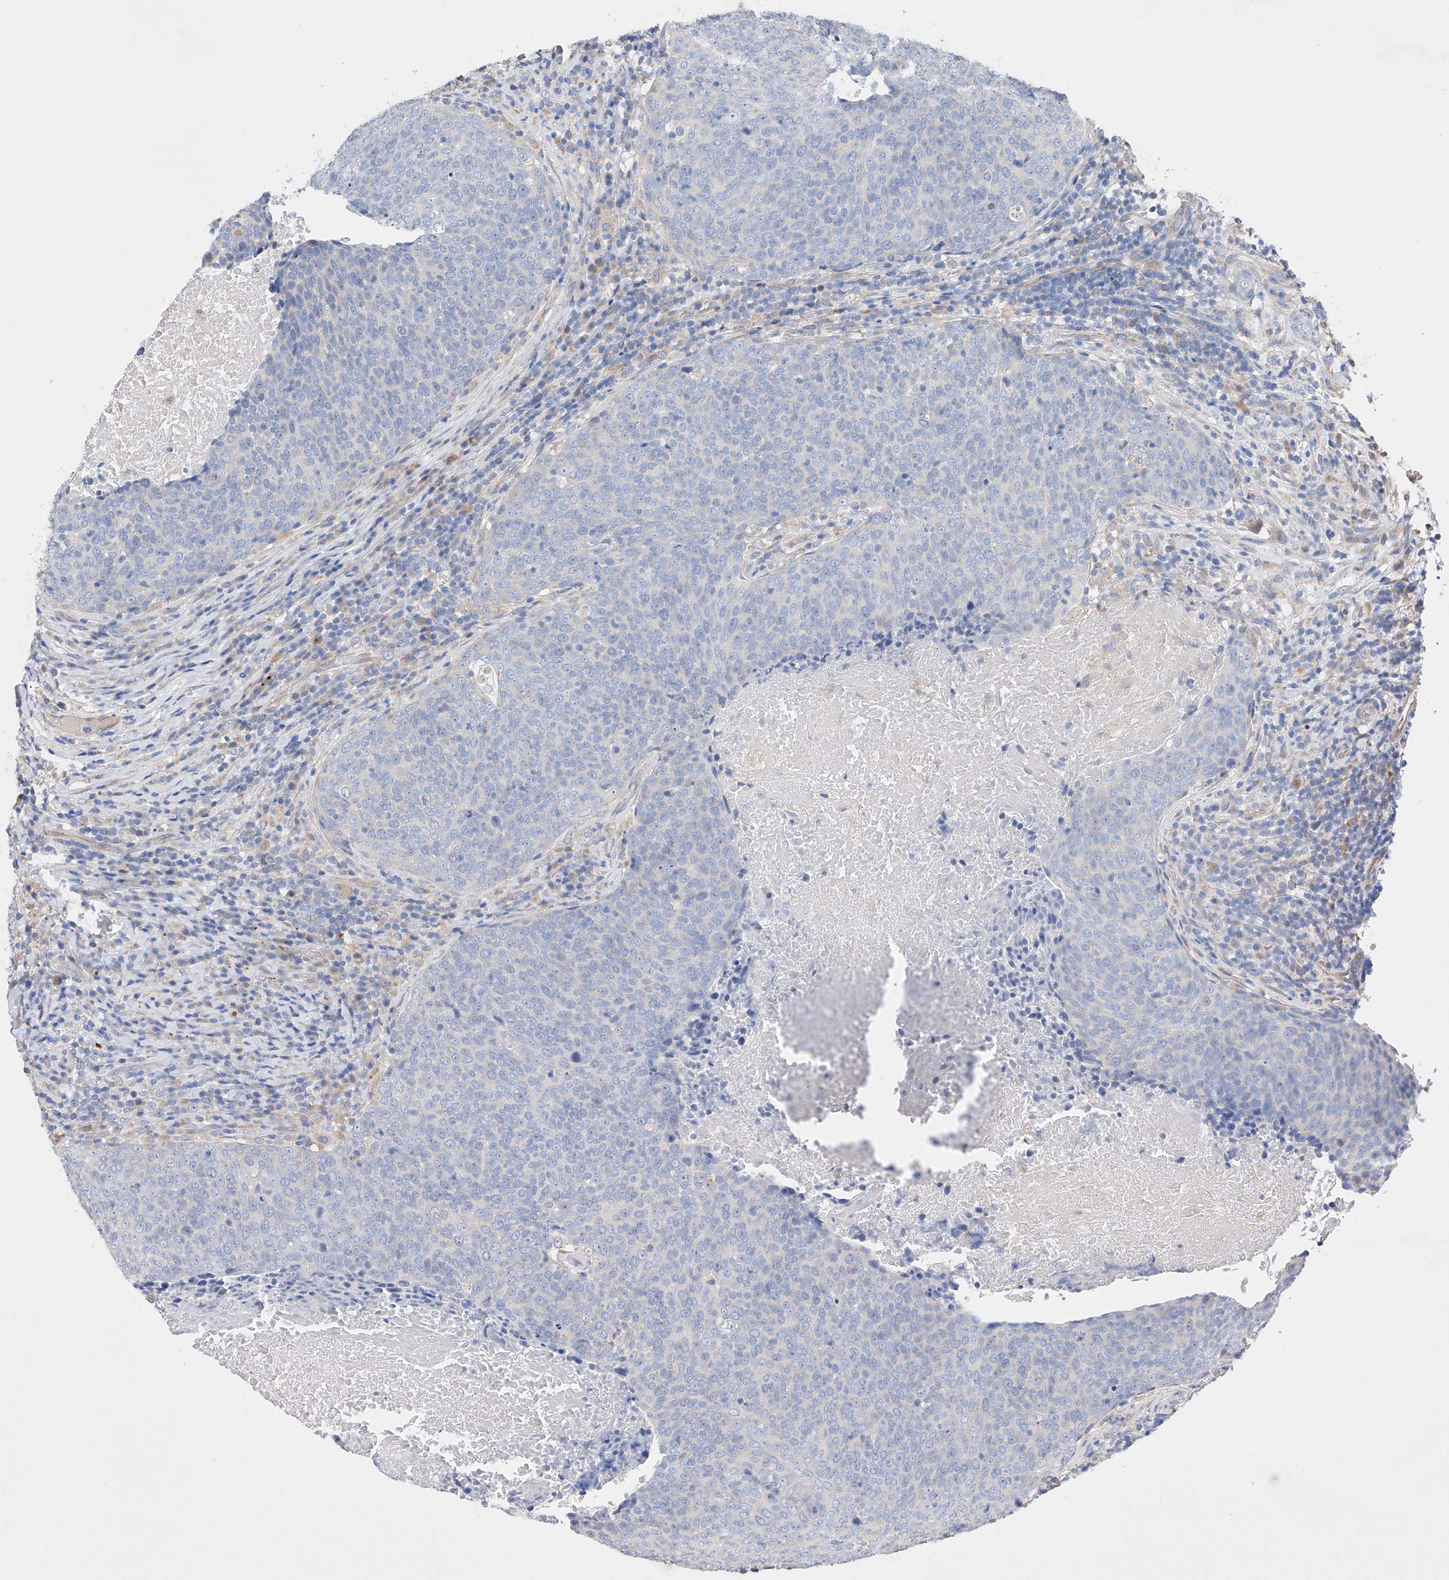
{"staining": {"intensity": "negative", "quantity": "none", "location": "none"}, "tissue": "head and neck cancer", "cell_type": "Tumor cells", "image_type": "cancer", "snomed": [{"axis": "morphology", "description": "Squamous cell carcinoma, NOS"}, {"axis": "morphology", "description": "Squamous cell carcinoma, metastatic, NOS"}, {"axis": "topography", "description": "Lymph node"}, {"axis": "topography", "description": "Head-Neck"}], "caption": "DAB (3,3'-diaminobenzidine) immunohistochemical staining of squamous cell carcinoma (head and neck) shows no significant staining in tumor cells.", "gene": "AFG1L", "patient": {"sex": "male", "age": 62}}